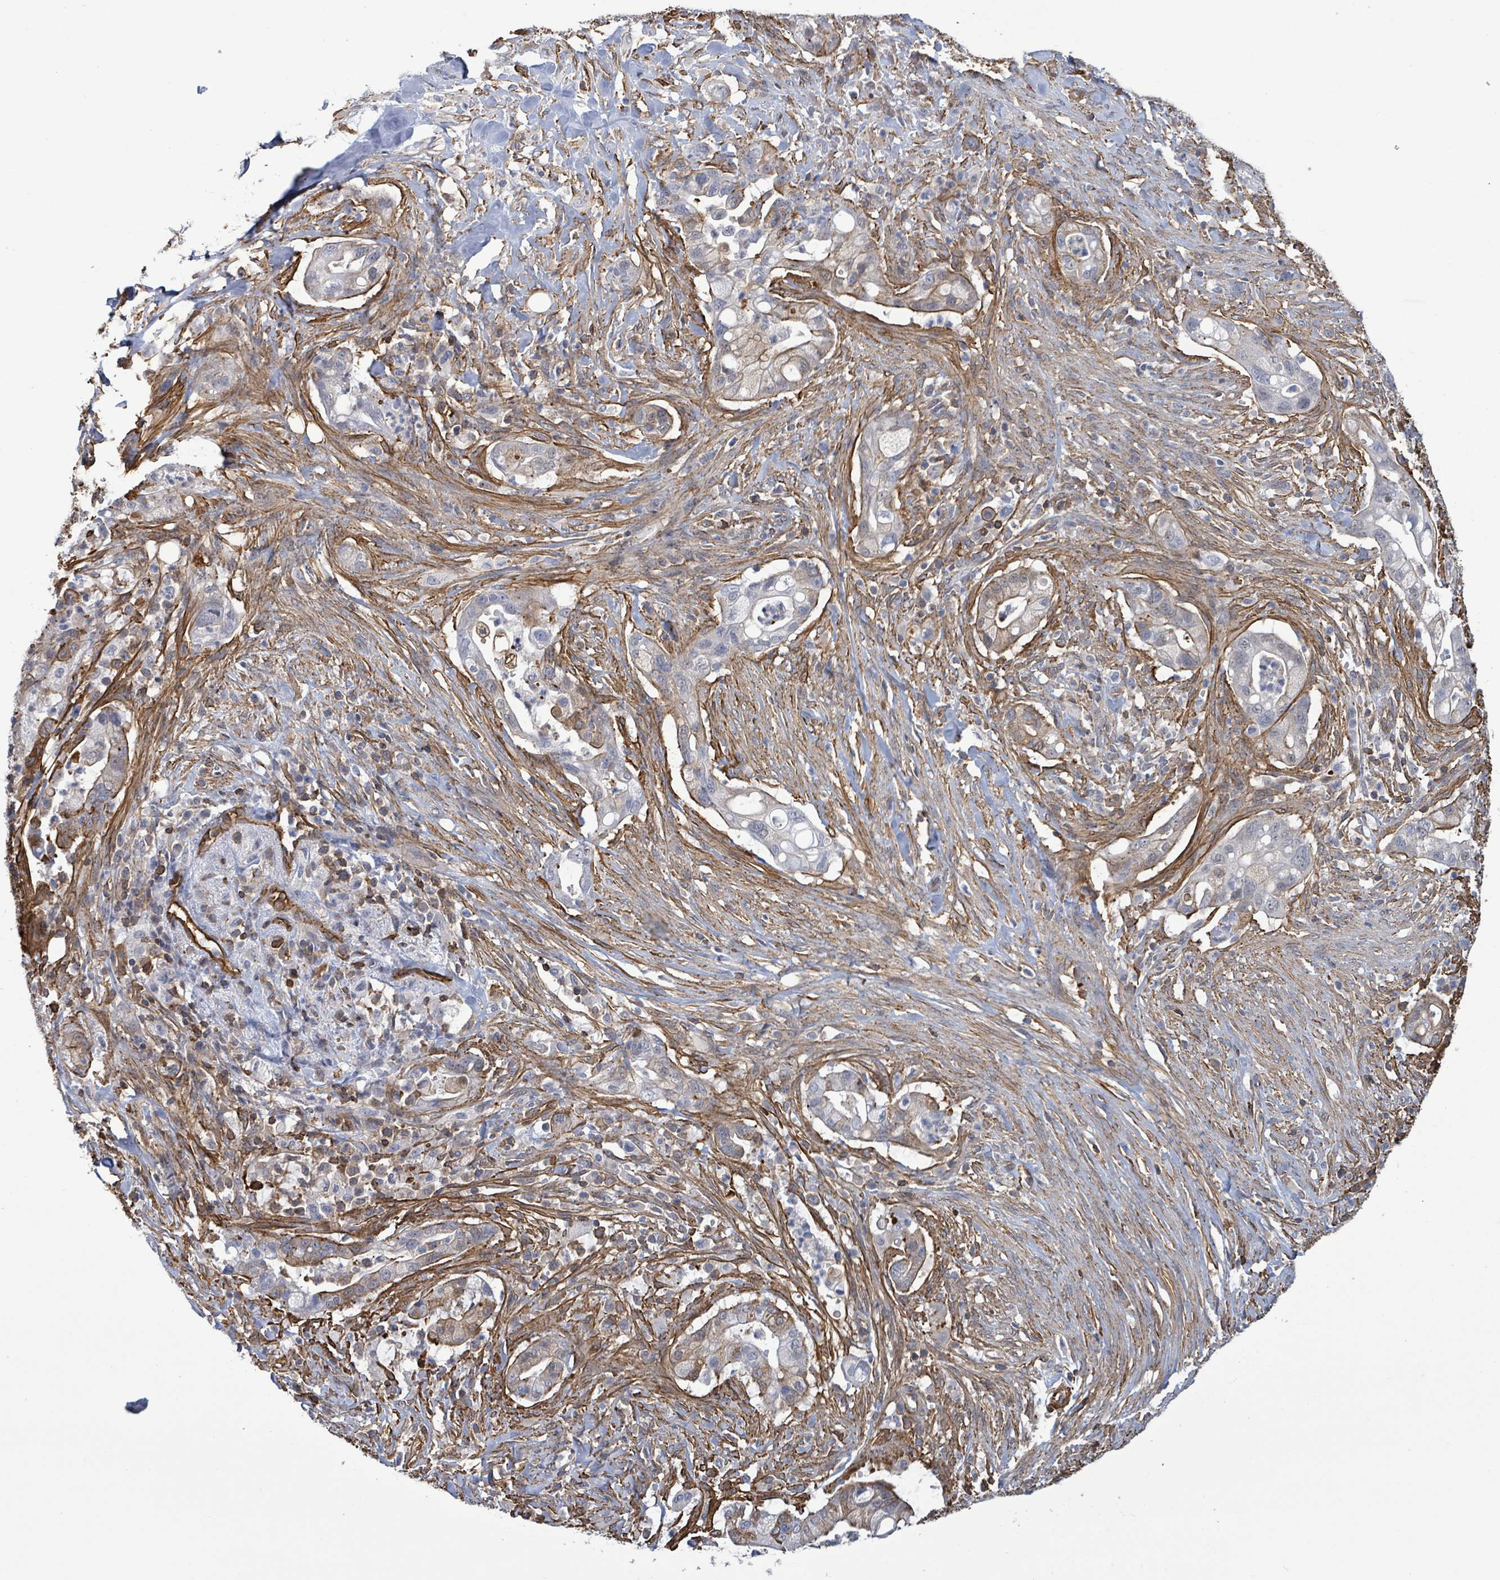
{"staining": {"intensity": "moderate", "quantity": "<25%", "location": "cytoplasmic/membranous"}, "tissue": "pancreatic cancer", "cell_type": "Tumor cells", "image_type": "cancer", "snomed": [{"axis": "morphology", "description": "Adenocarcinoma, NOS"}, {"axis": "topography", "description": "Pancreas"}], "caption": "Adenocarcinoma (pancreatic) stained for a protein shows moderate cytoplasmic/membranous positivity in tumor cells.", "gene": "PRKRIP1", "patient": {"sex": "male", "age": 44}}